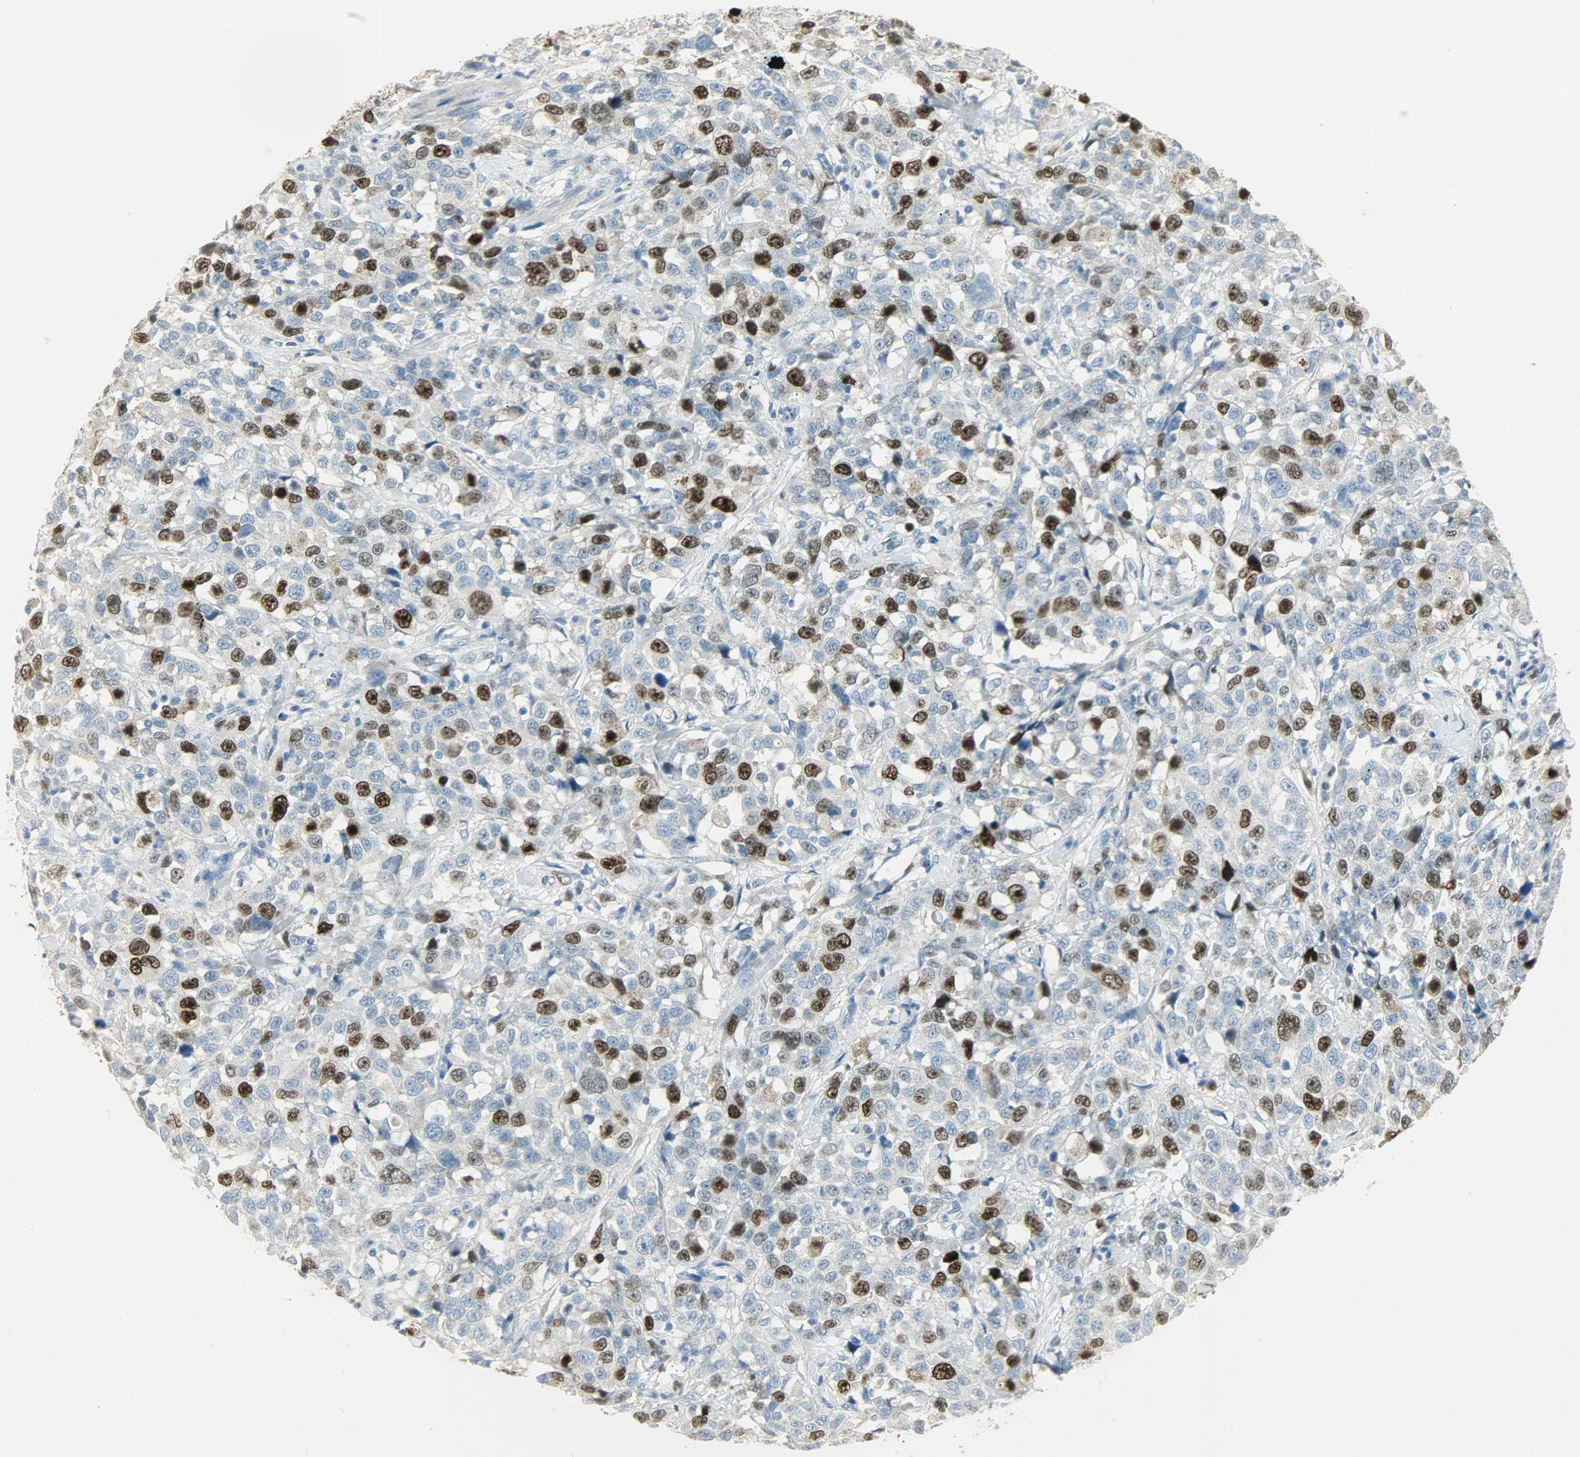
{"staining": {"intensity": "strong", "quantity": "25%-75%", "location": "nuclear"}, "tissue": "stomach cancer", "cell_type": "Tumor cells", "image_type": "cancer", "snomed": [{"axis": "morphology", "description": "Normal tissue, NOS"}, {"axis": "morphology", "description": "Adenocarcinoma, NOS"}, {"axis": "topography", "description": "Stomach"}], "caption": "Immunohistochemical staining of stomach adenocarcinoma demonstrates high levels of strong nuclear protein staining in about 25%-75% of tumor cells.", "gene": "TPX2", "patient": {"sex": "male", "age": 48}}